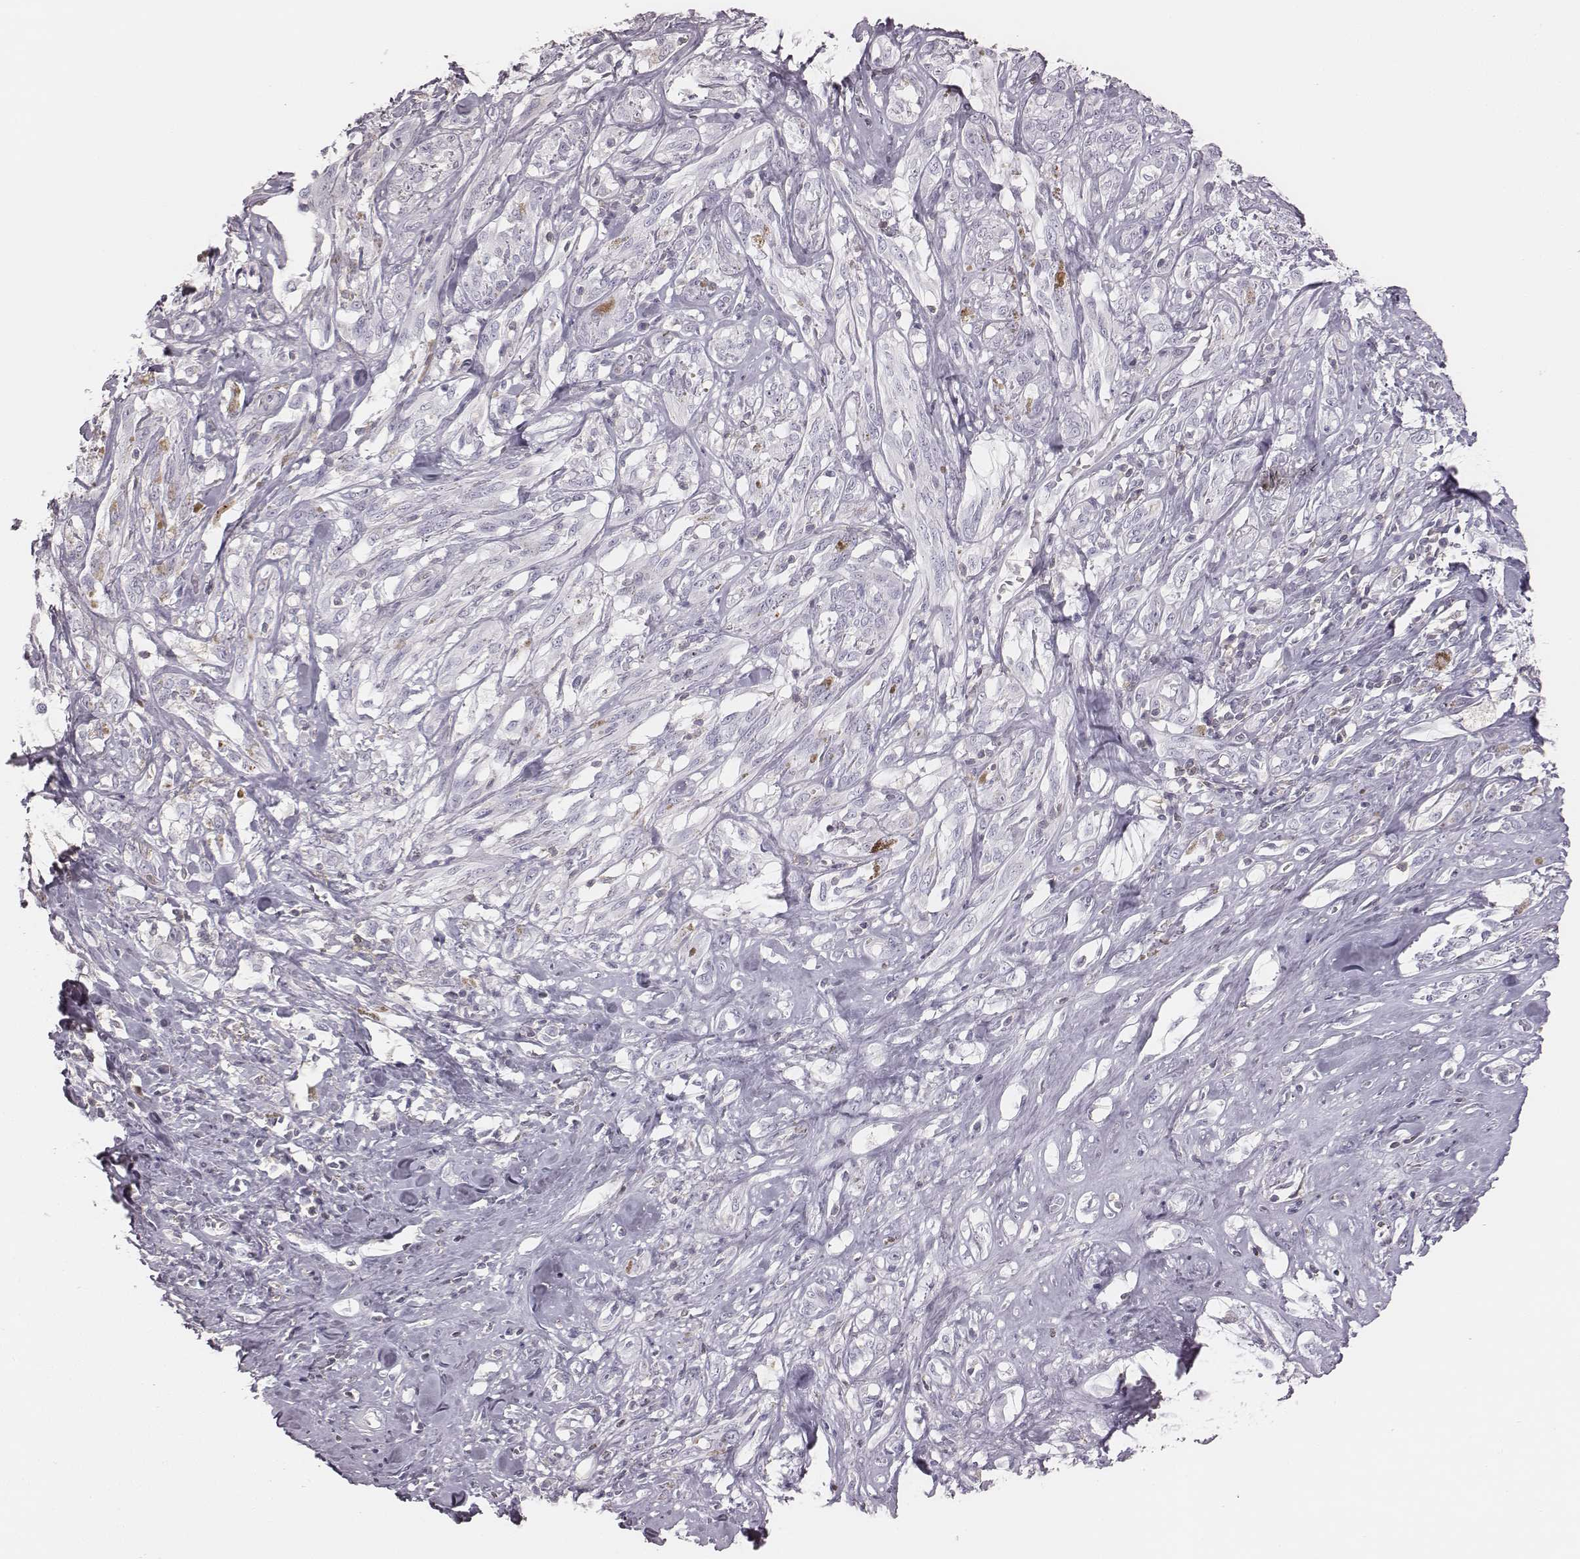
{"staining": {"intensity": "negative", "quantity": "none", "location": "none"}, "tissue": "melanoma", "cell_type": "Tumor cells", "image_type": "cancer", "snomed": [{"axis": "morphology", "description": "Malignant melanoma, NOS"}, {"axis": "topography", "description": "Skin"}], "caption": "This is an immunohistochemistry histopathology image of melanoma. There is no staining in tumor cells.", "gene": "ZNF365", "patient": {"sex": "female", "age": 91}}